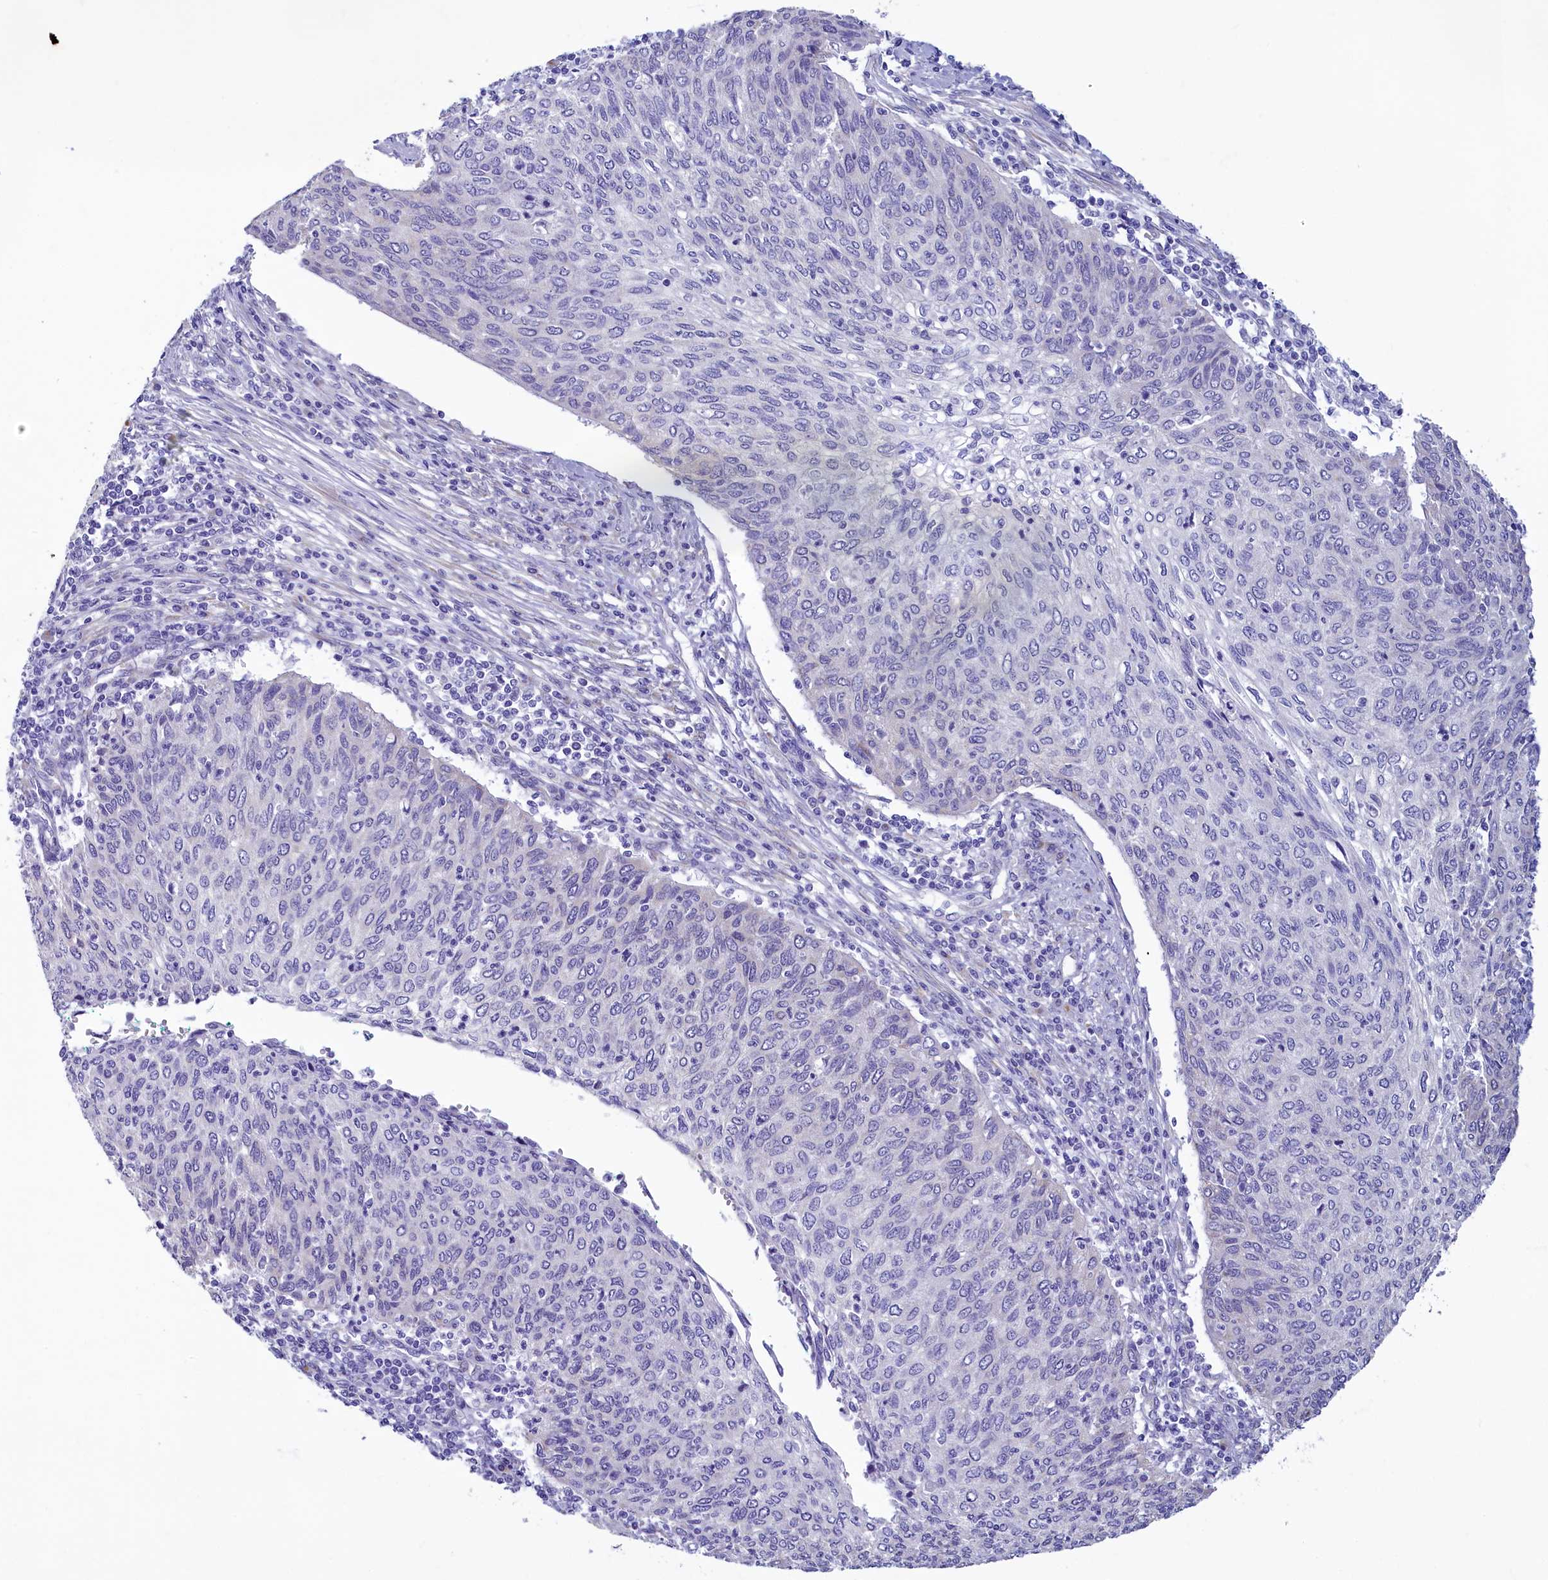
{"staining": {"intensity": "negative", "quantity": "none", "location": "none"}, "tissue": "cervical cancer", "cell_type": "Tumor cells", "image_type": "cancer", "snomed": [{"axis": "morphology", "description": "Squamous cell carcinoma, NOS"}, {"axis": "topography", "description": "Cervix"}], "caption": "A photomicrograph of human cervical squamous cell carcinoma is negative for staining in tumor cells. Nuclei are stained in blue.", "gene": "SKA3", "patient": {"sex": "female", "age": 38}}